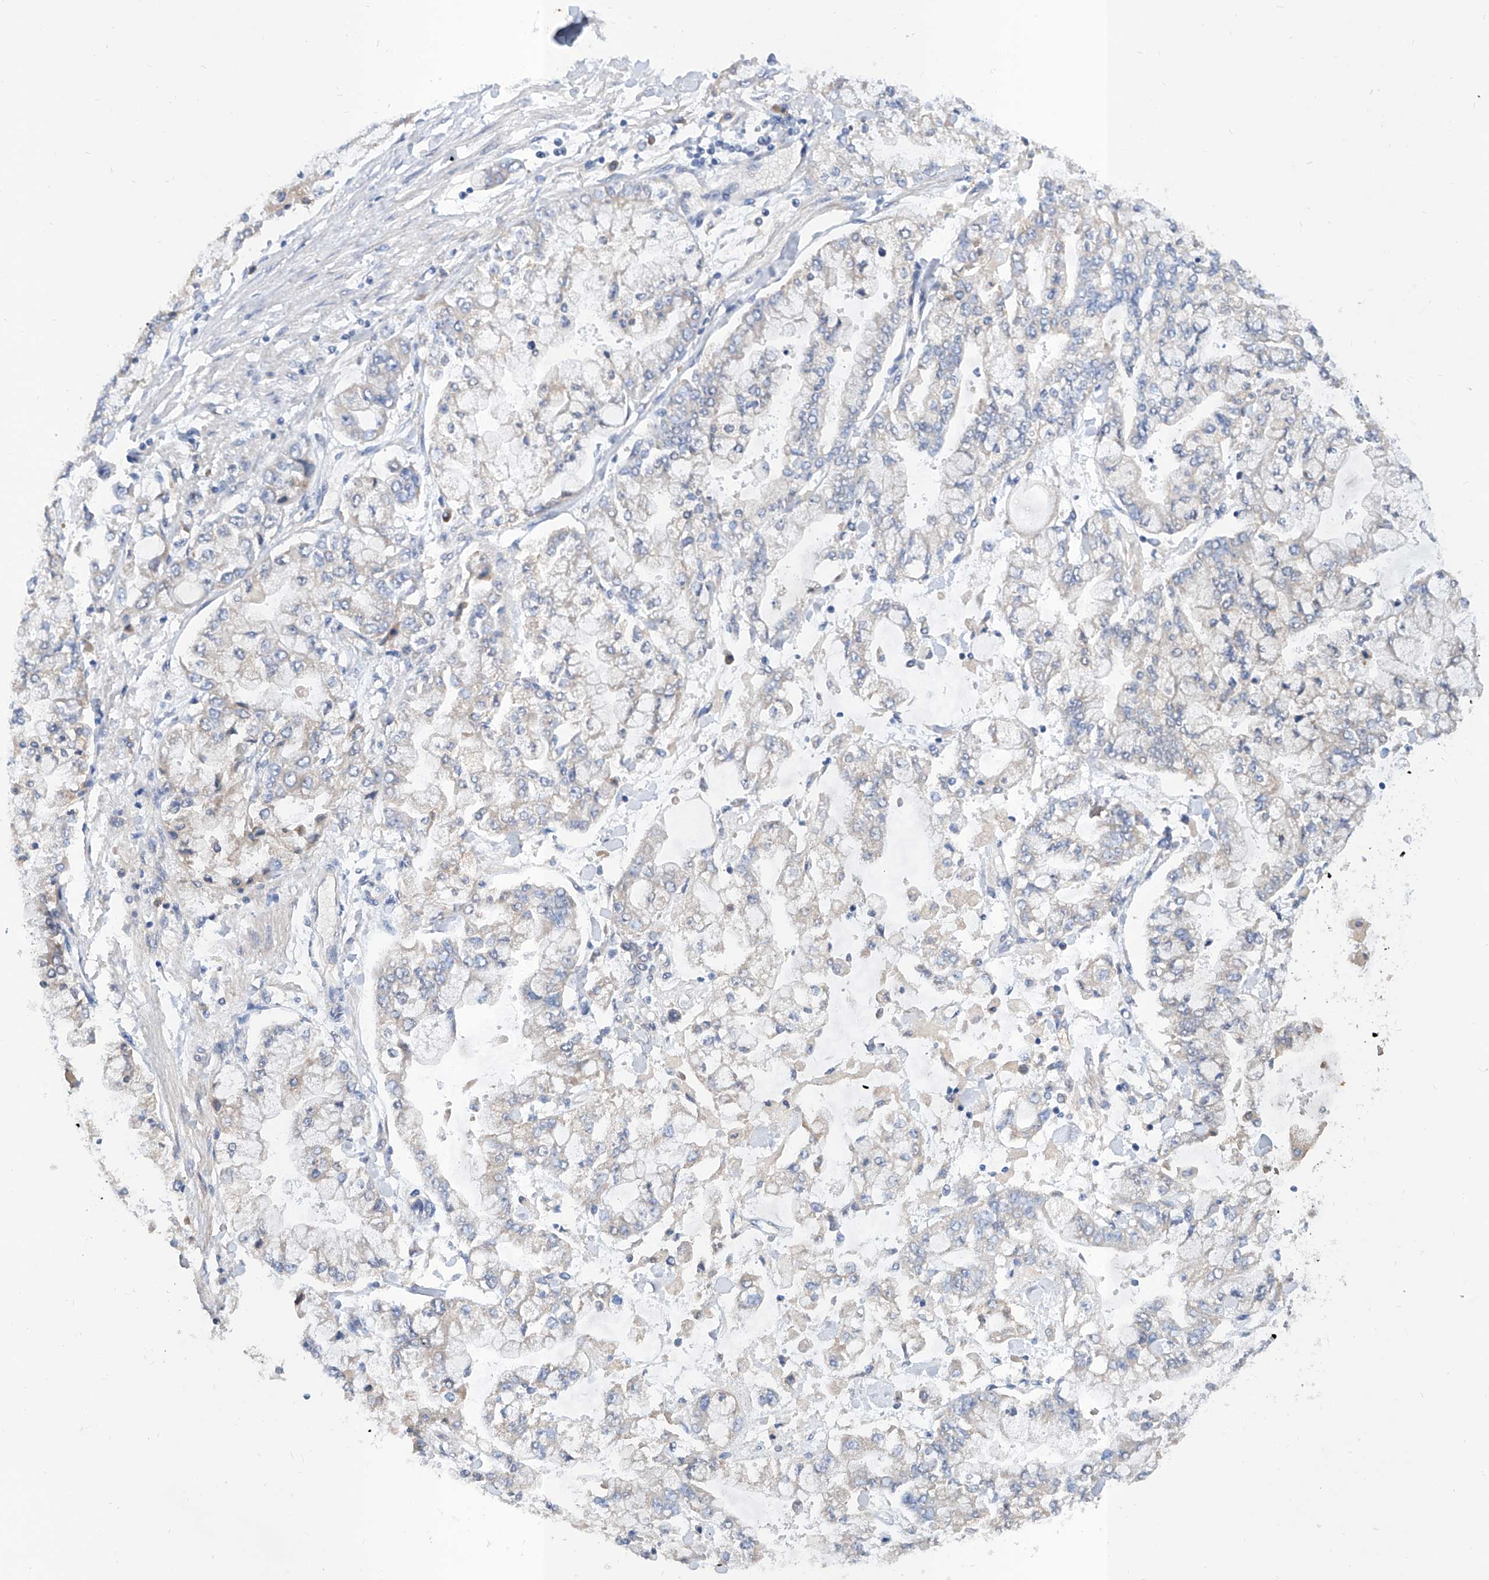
{"staining": {"intensity": "negative", "quantity": "none", "location": "none"}, "tissue": "stomach cancer", "cell_type": "Tumor cells", "image_type": "cancer", "snomed": [{"axis": "morphology", "description": "Normal tissue, NOS"}, {"axis": "morphology", "description": "Adenocarcinoma, NOS"}, {"axis": "topography", "description": "Stomach, upper"}, {"axis": "topography", "description": "Stomach"}], "caption": "The photomicrograph demonstrates no significant expression in tumor cells of stomach cancer (adenocarcinoma). The staining was performed using DAB to visualize the protein expression in brown, while the nuclei were stained in blue with hematoxylin (Magnification: 20x).", "gene": "CARMIL3", "patient": {"sex": "male", "age": 76}}